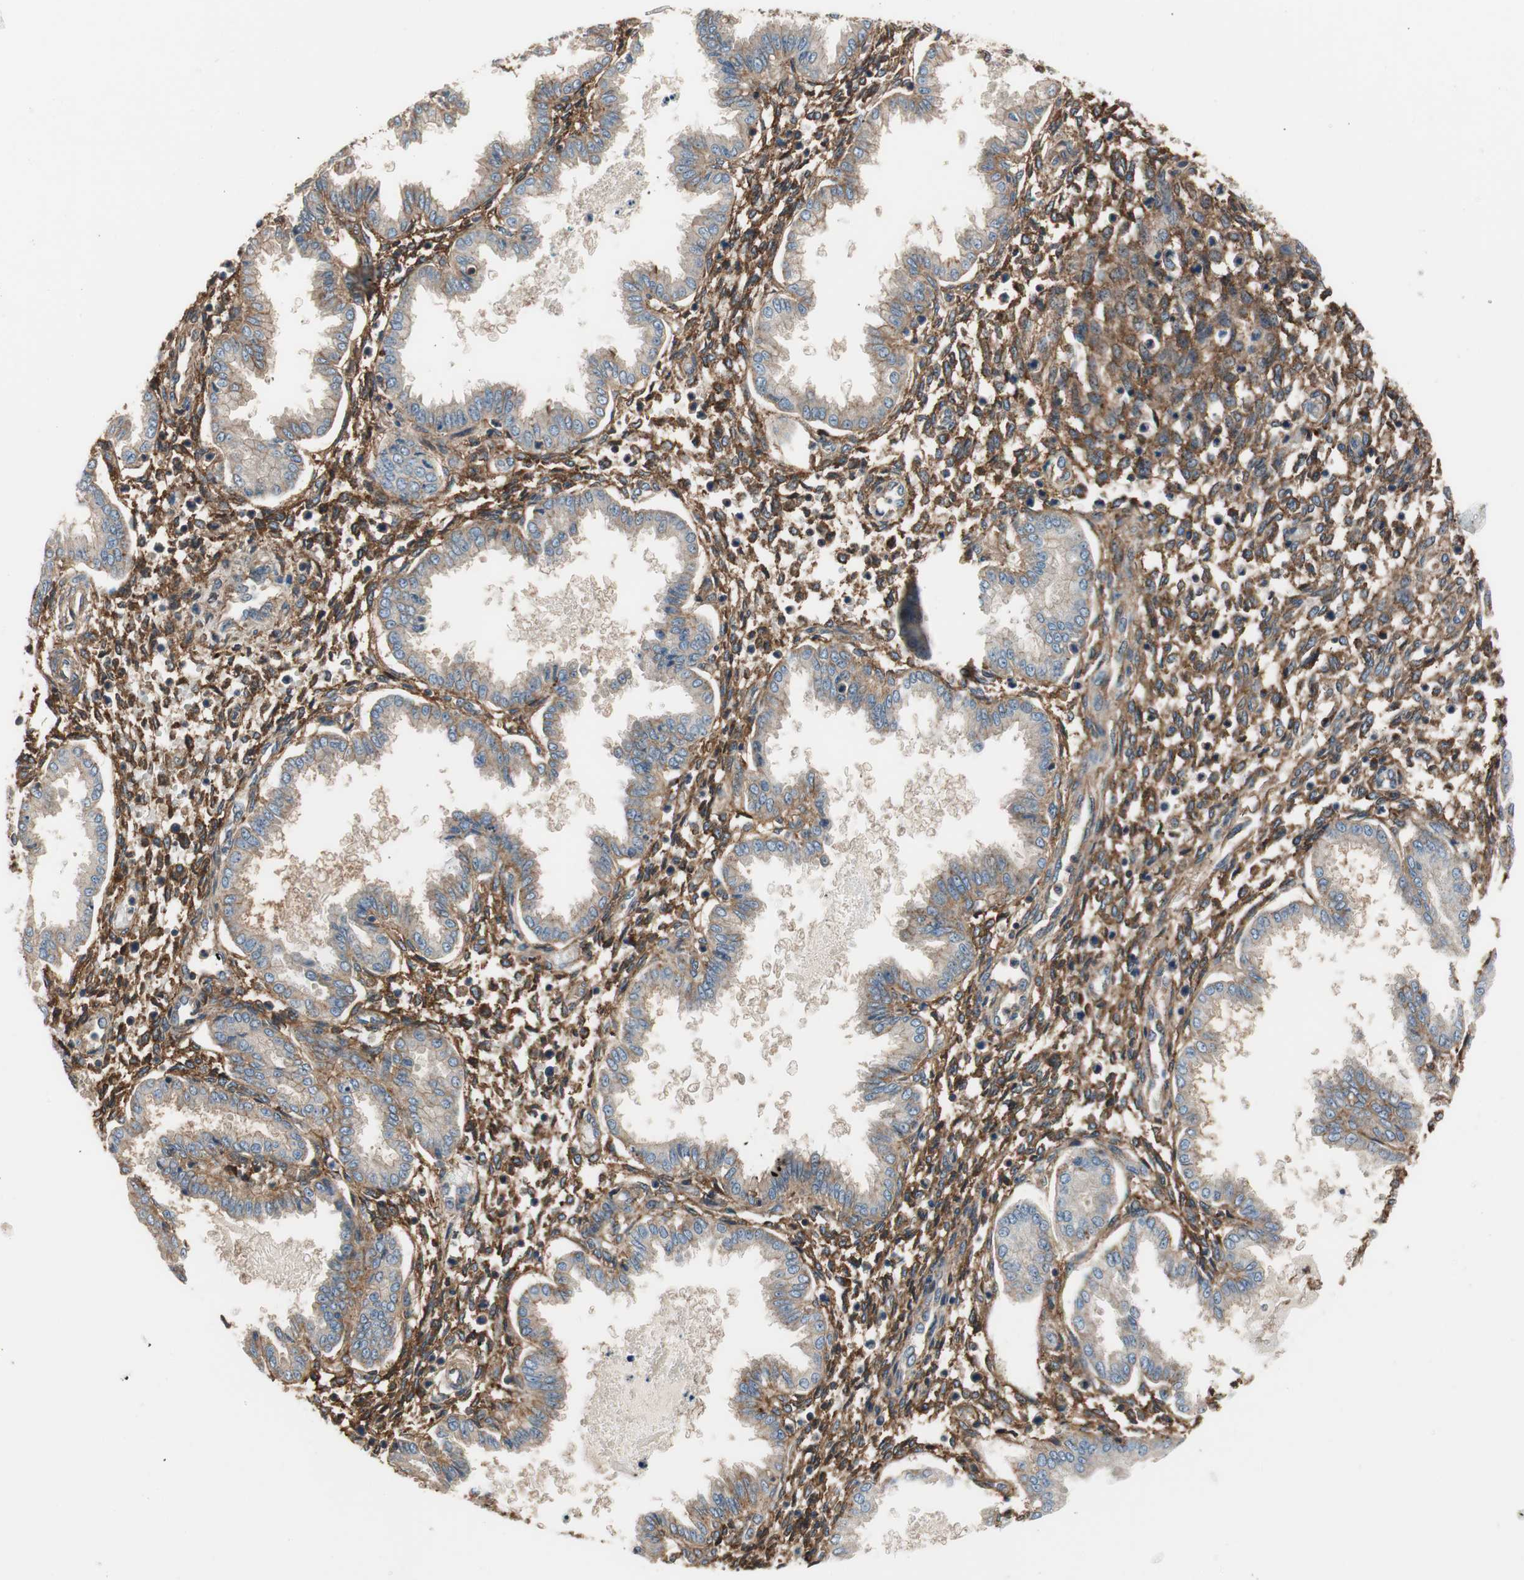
{"staining": {"intensity": "moderate", "quantity": ">75%", "location": "cytoplasmic/membranous"}, "tissue": "endometrium", "cell_type": "Cells in endometrial stroma", "image_type": "normal", "snomed": [{"axis": "morphology", "description": "Normal tissue, NOS"}, {"axis": "topography", "description": "Endometrium"}], "caption": "Protein expression analysis of unremarkable endometrium displays moderate cytoplasmic/membranous positivity in about >75% of cells in endometrial stroma.", "gene": "IL1RL1", "patient": {"sex": "female", "age": 33}}